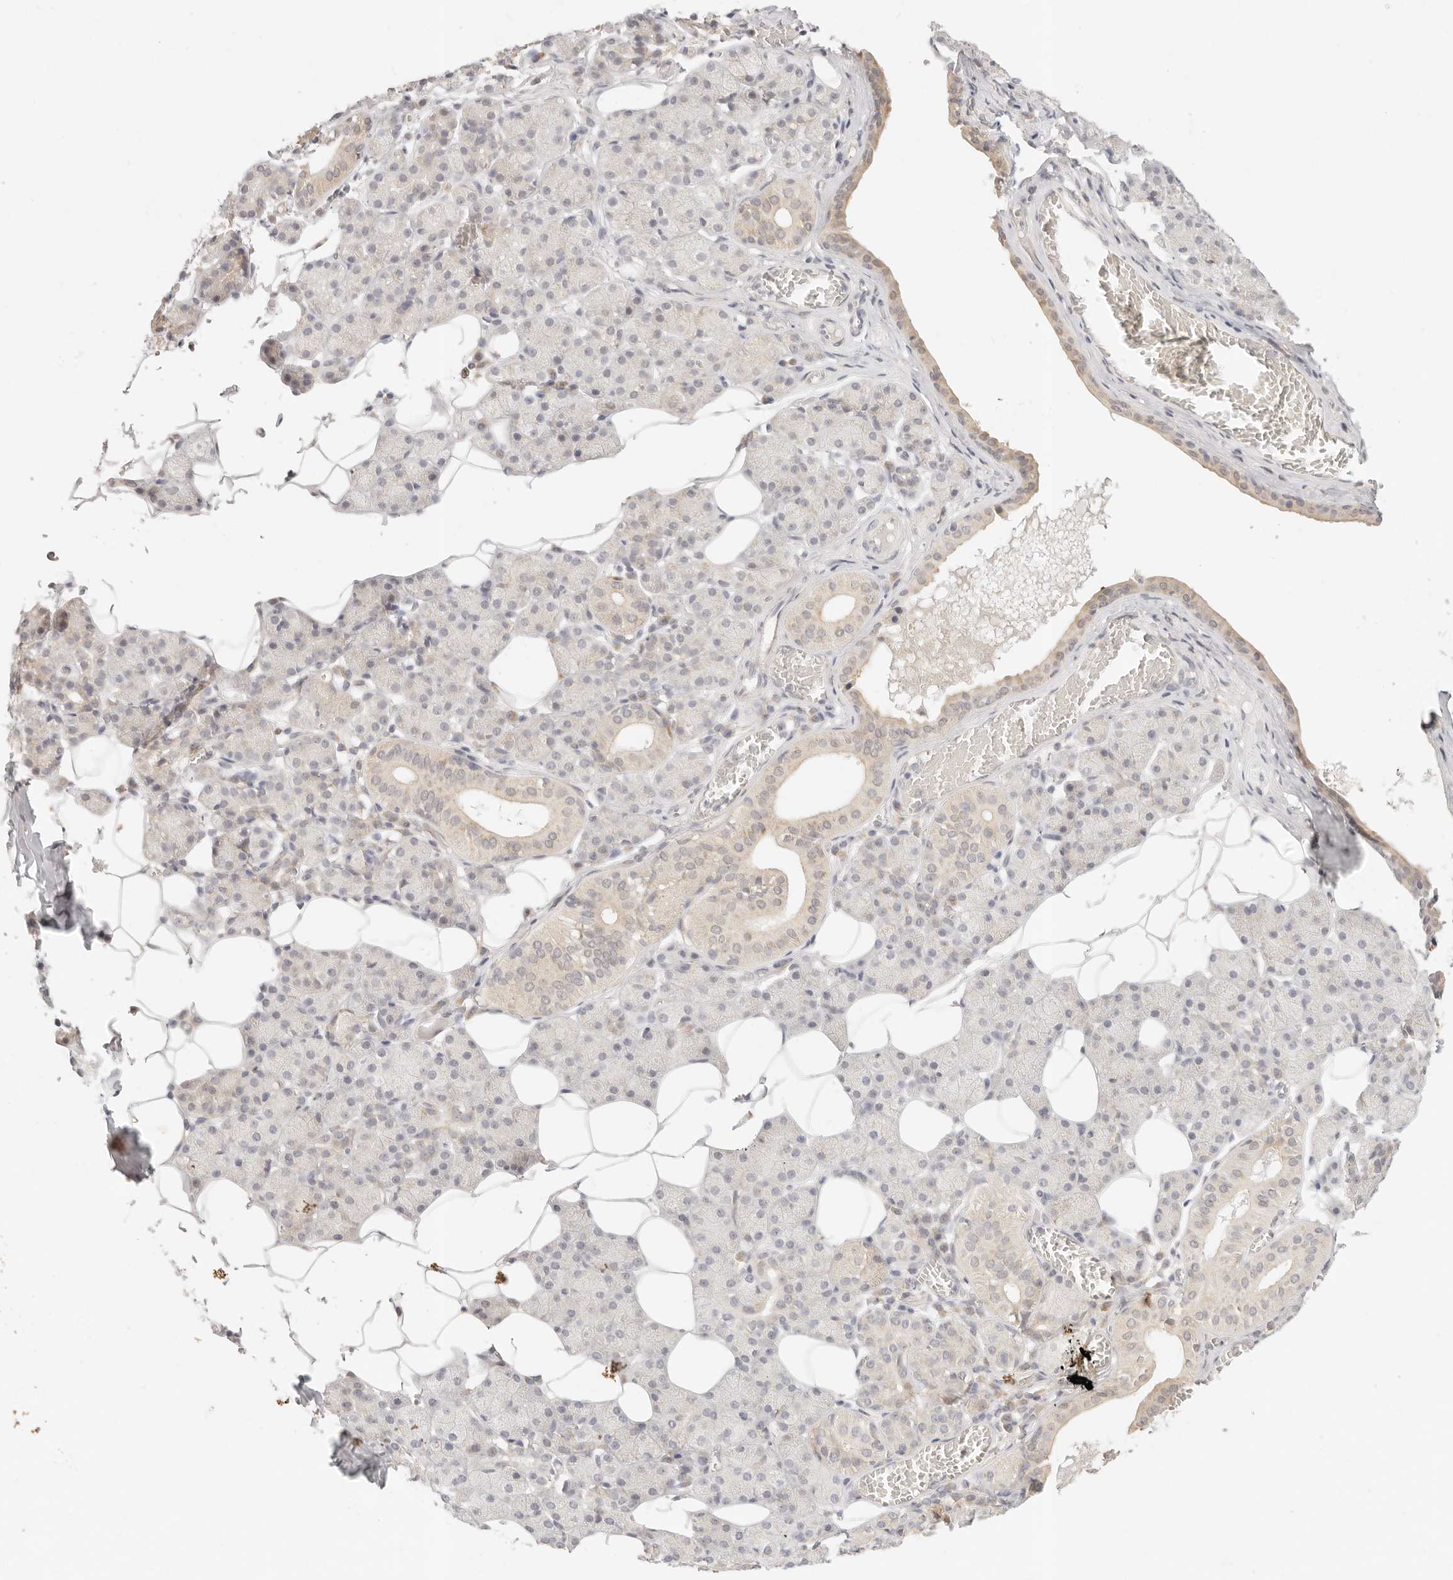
{"staining": {"intensity": "weak", "quantity": "<25%", "location": "cytoplasmic/membranous"}, "tissue": "salivary gland", "cell_type": "Glandular cells", "image_type": "normal", "snomed": [{"axis": "morphology", "description": "Normal tissue, NOS"}, {"axis": "topography", "description": "Salivary gland"}], "caption": "IHC micrograph of unremarkable salivary gland: human salivary gland stained with DAB (3,3'-diaminobenzidine) displays no significant protein staining in glandular cells. (DAB immunohistochemistry with hematoxylin counter stain).", "gene": "GPR156", "patient": {"sex": "female", "age": 33}}